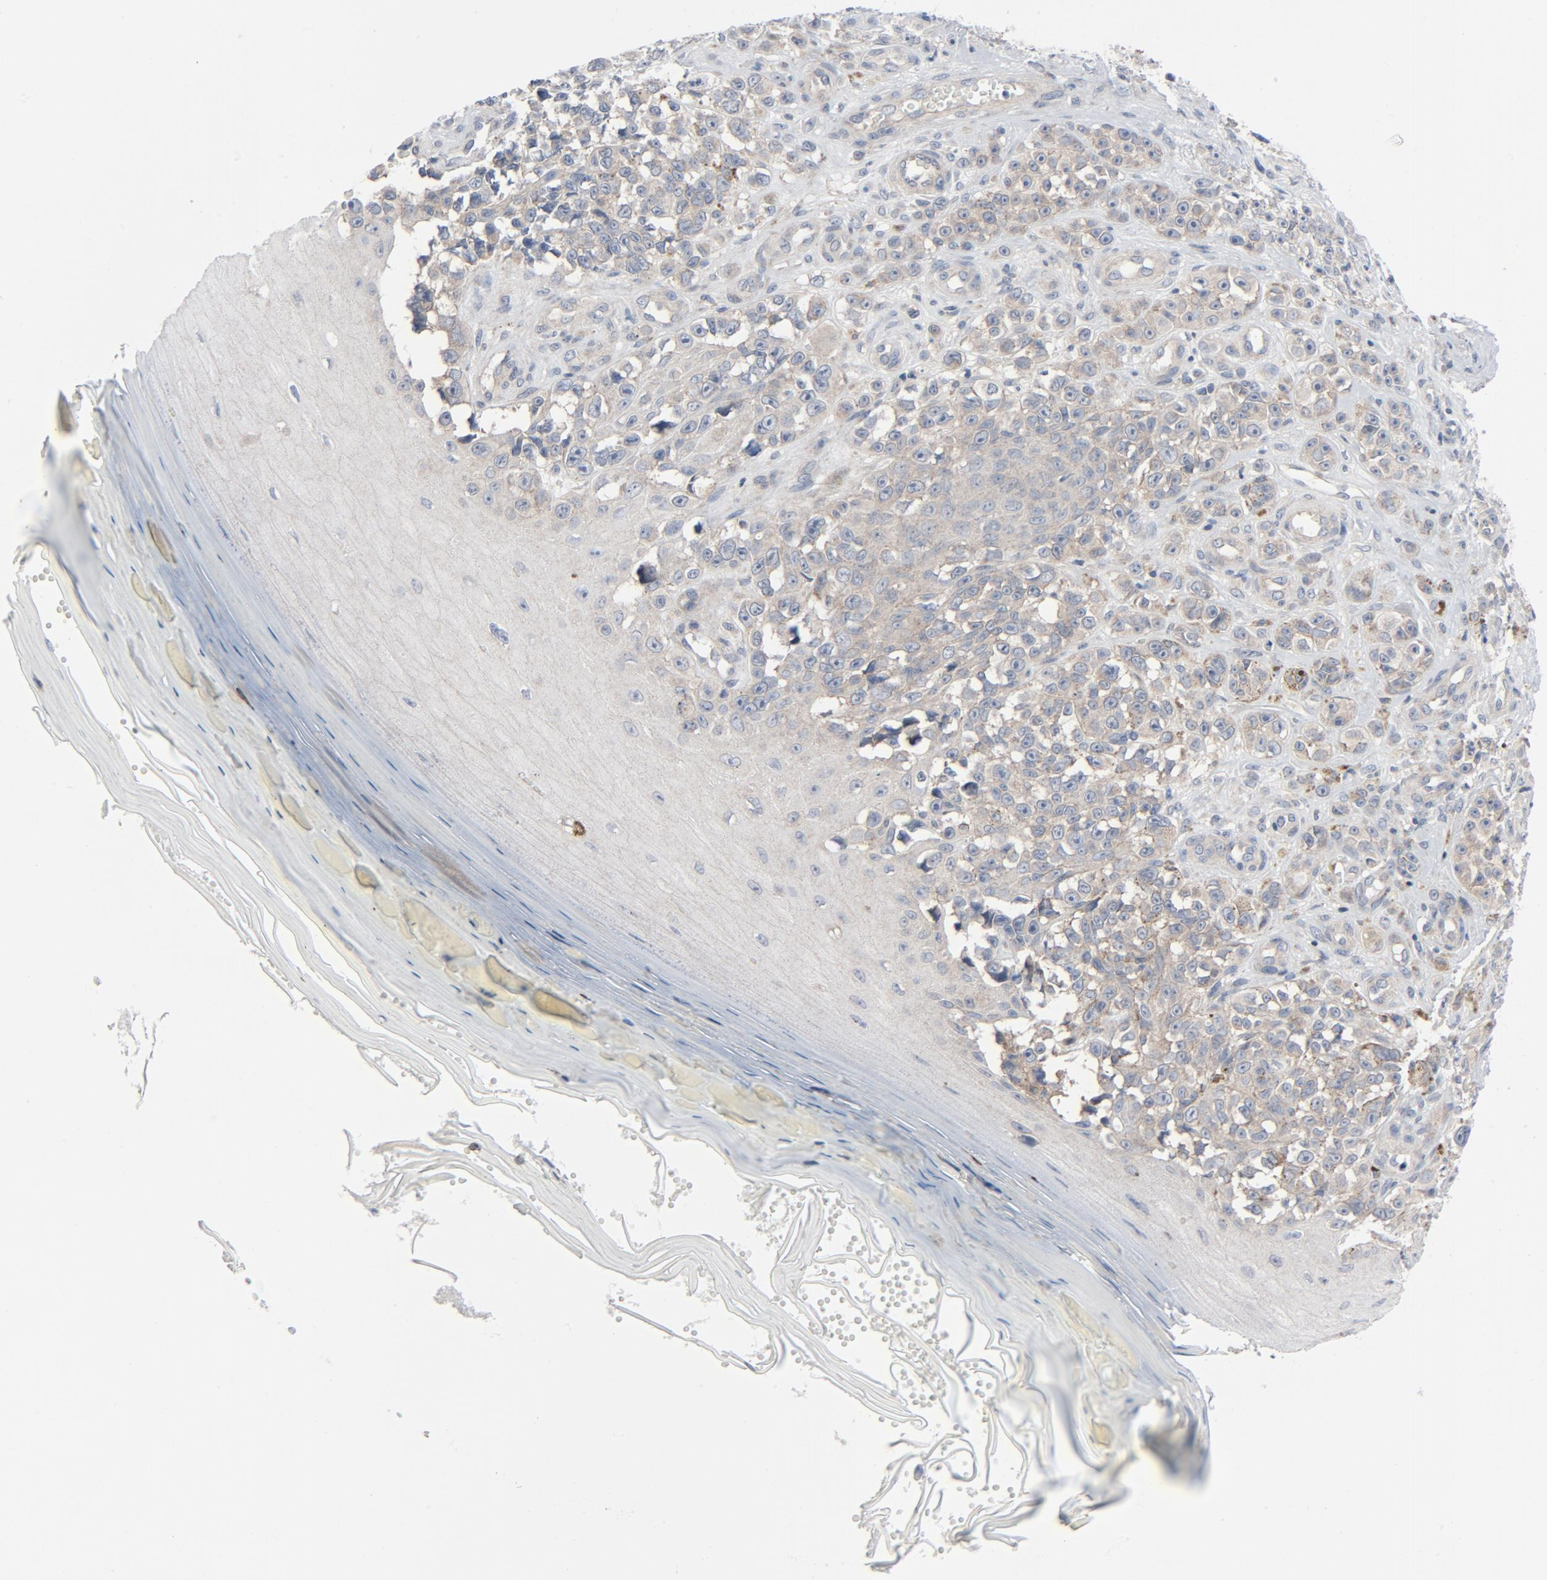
{"staining": {"intensity": "weak", "quantity": ">75%", "location": "cytoplasmic/membranous"}, "tissue": "melanoma", "cell_type": "Tumor cells", "image_type": "cancer", "snomed": [{"axis": "morphology", "description": "Malignant melanoma, NOS"}, {"axis": "topography", "description": "Skin"}], "caption": "A micrograph of melanoma stained for a protein exhibits weak cytoplasmic/membranous brown staining in tumor cells. Using DAB (3,3'-diaminobenzidine) (brown) and hematoxylin (blue) stains, captured at high magnification using brightfield microscopy.", "gene": "TSG101", "patient": {"sex": "female", "age": 82}}